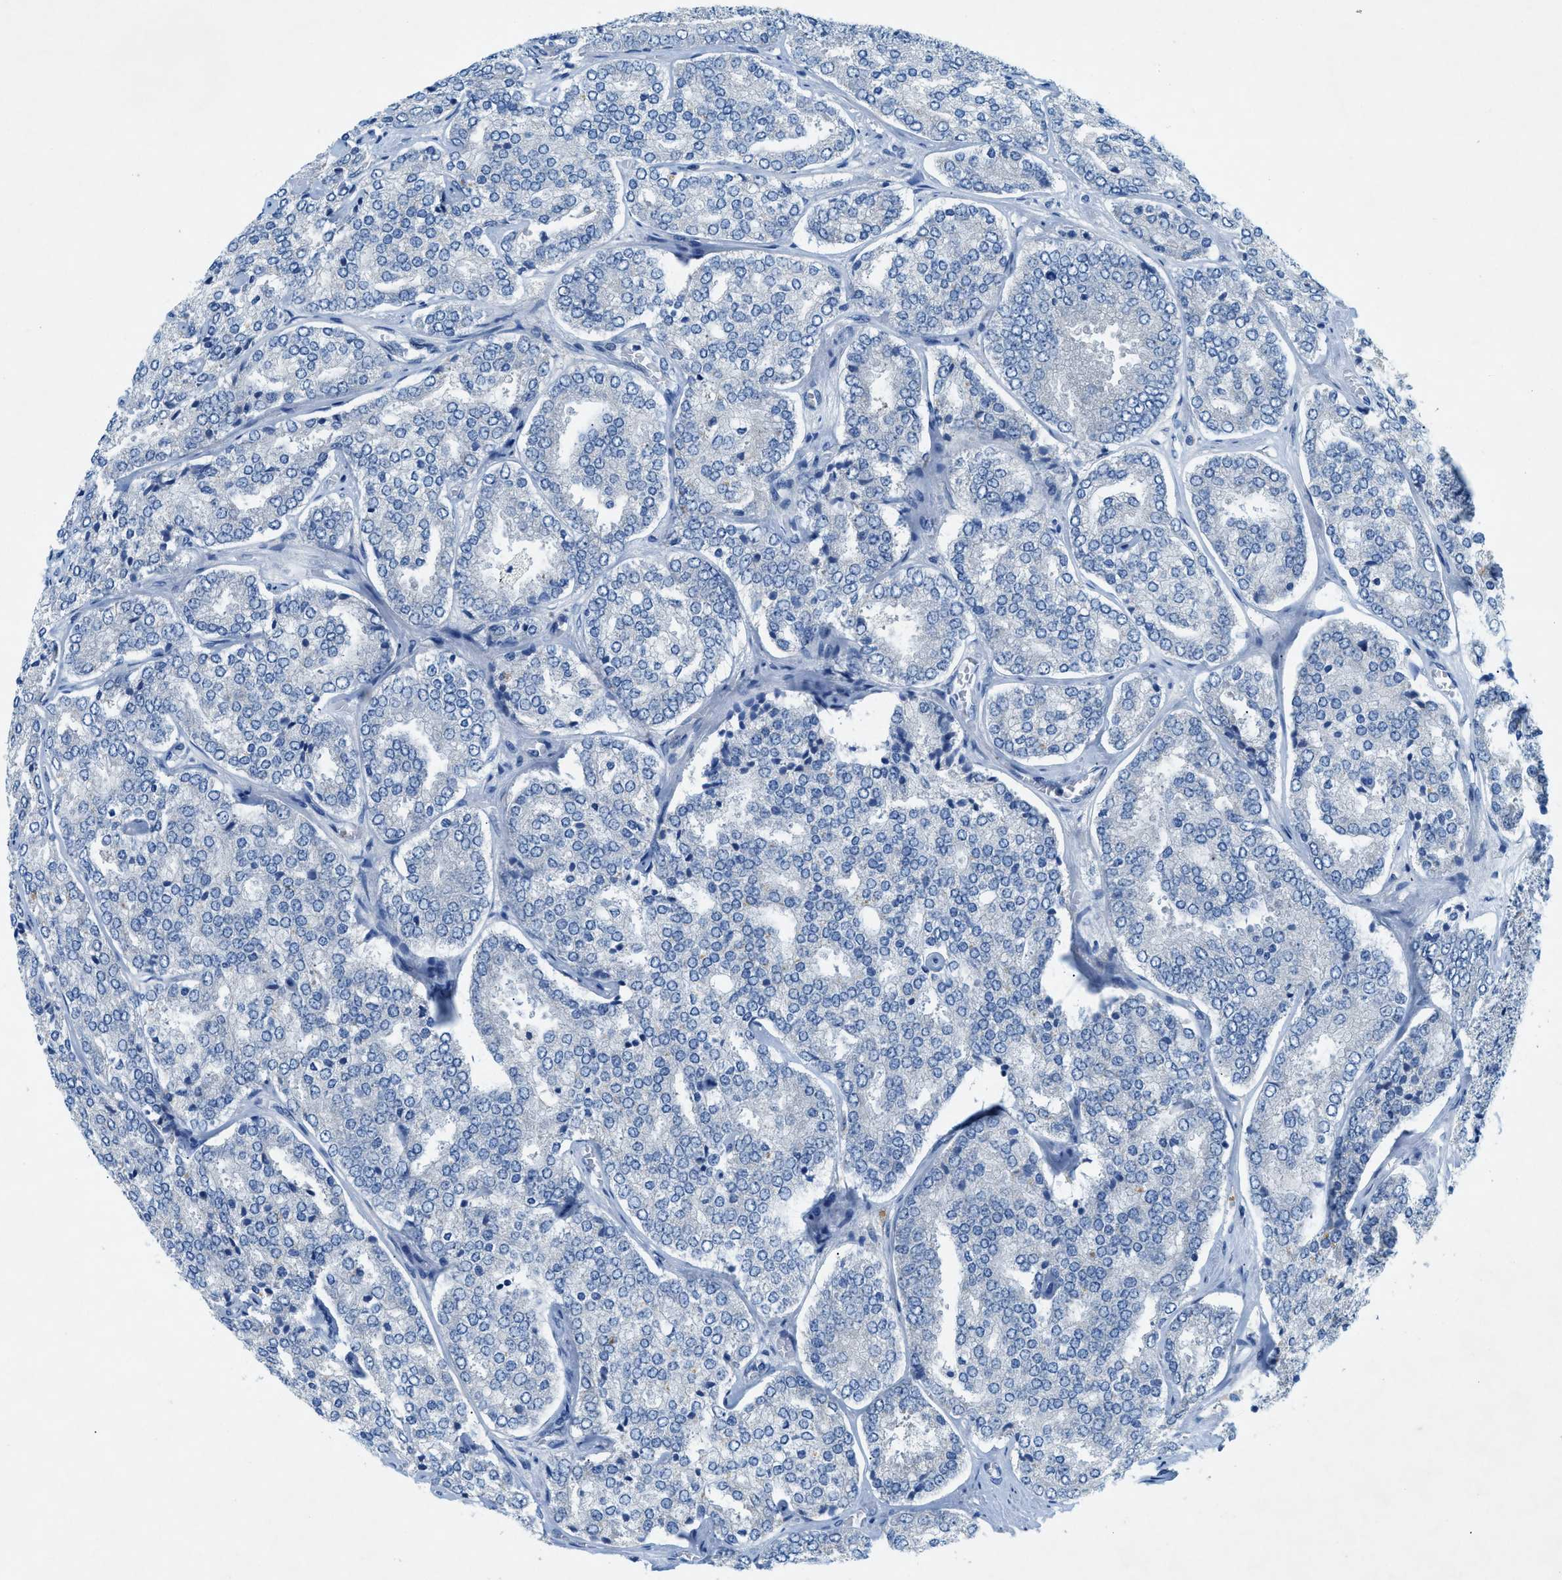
{"staining": {"intensity": "negative", "quantity": "none", "location": "none"}, "tissue": "prostate cancer", "cell_type": "Tumor cells", "image_type": "cancer", "snomed": [{"axis": "morphology", "description": "Adenocarcinoma, High grade"}, {"axis": "topography", "description": "Prostate"}], "caption": "Immunohistochemical staining of human prostate cancer (high-grade adenocarcinoma) displays no significant positivity in tumor cells. (Brightfield microscopy of DAB immunohistochemistry at high magnification).", "gene": "ZDHHC13", "patient": {"sex": "male", "age": 65}}